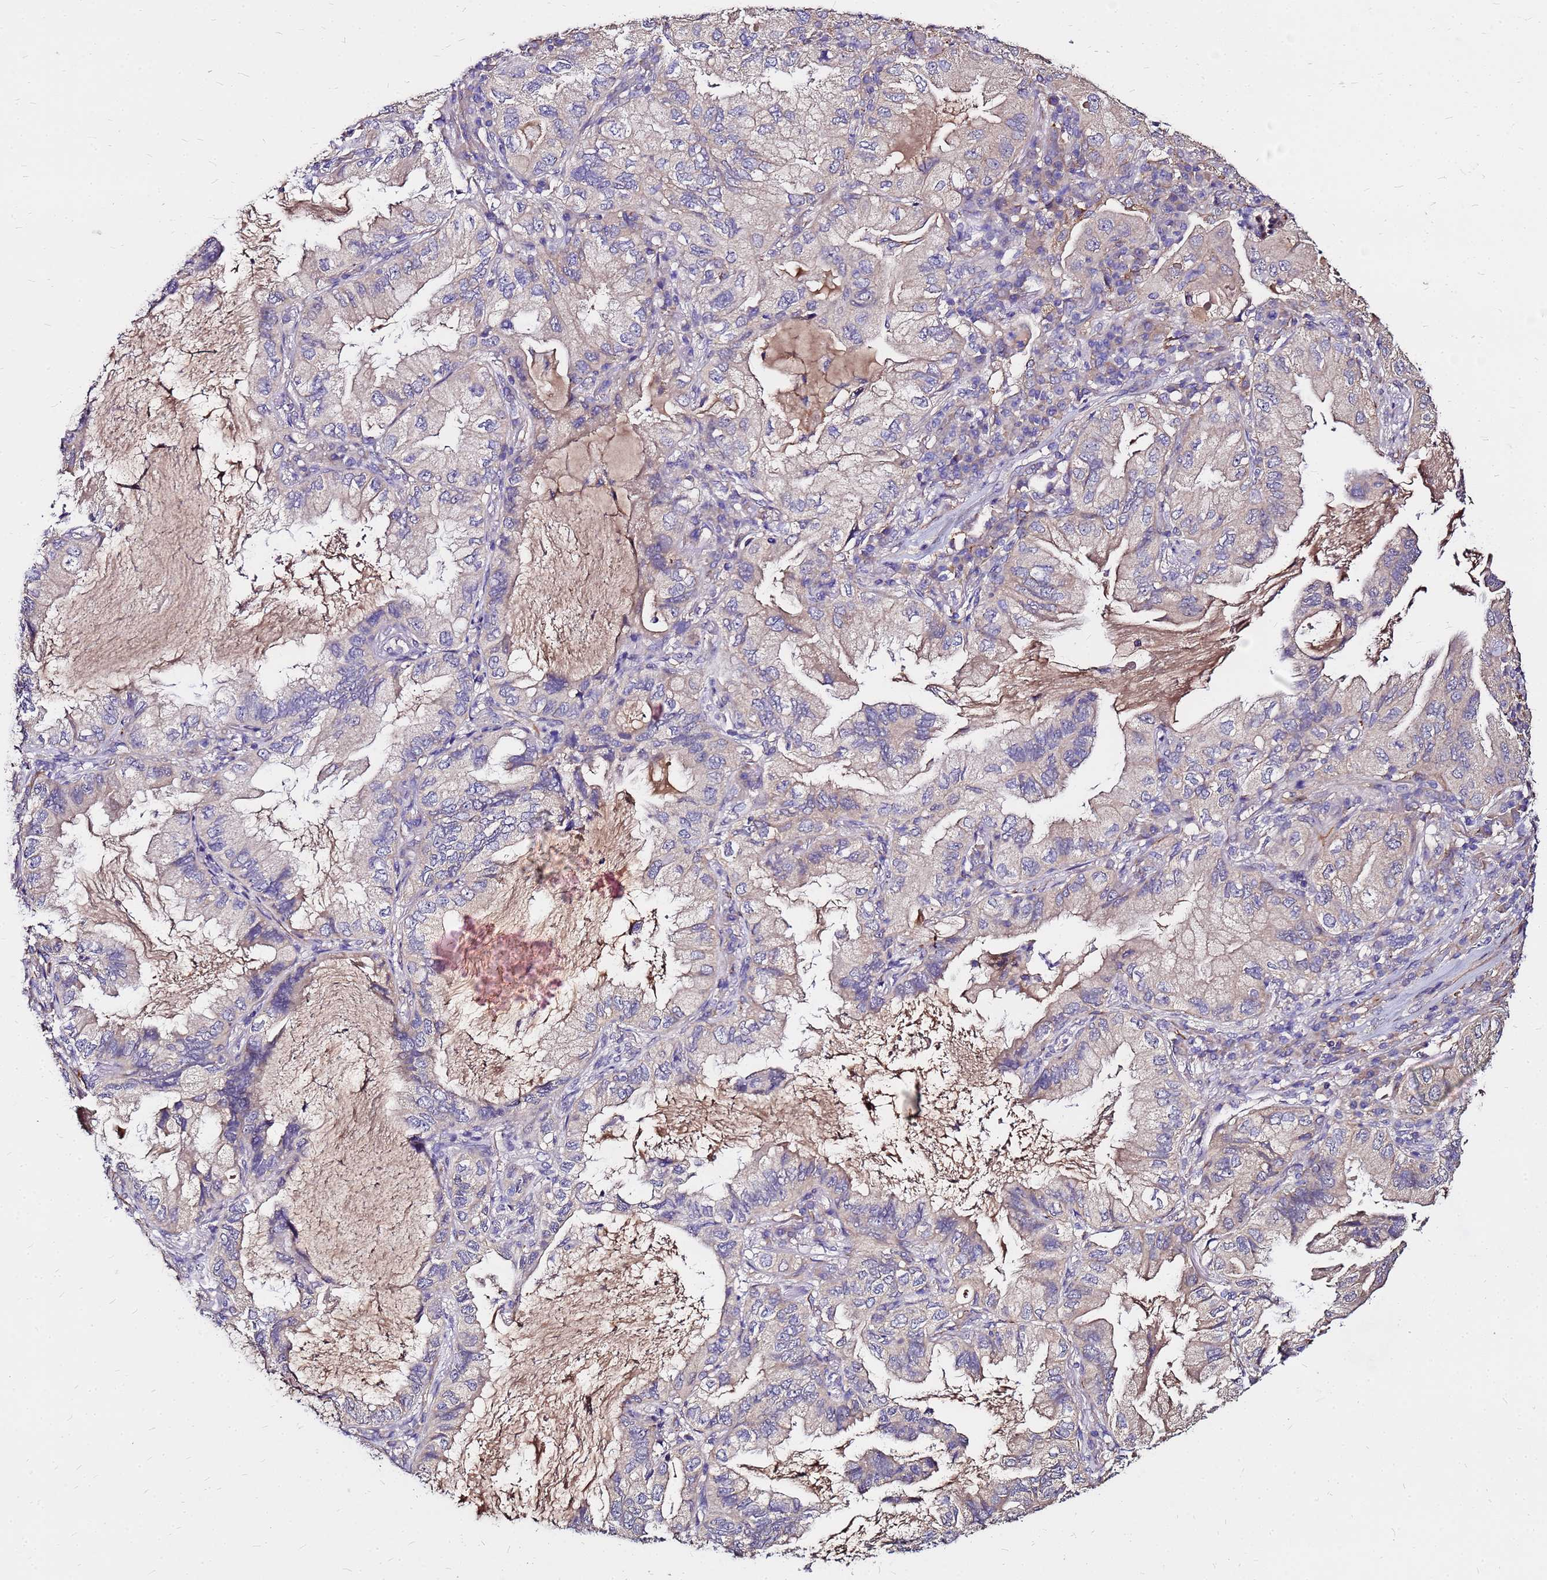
{"staining": {"intensity": "negative", "quantity": "none", "location": "none"}, "tissue": "lung cancer", "cell_type": "Tumor cells", "image_type": "cancer", "snomed": [{"axis": "morphology", "description": "Adenocarcinoma, NOS"}, {"axis": "topography", "description": "Lung"}], "caption": "An IHC histopathology image of adenocarcinoma (lung) is shown. There is no staining in tumor cells of adenocarcinoma (lung). (DAB (3,3'-diaminobenzidine) IHC with hematoxylin counter stain).", "gene": "ARHGEF5", "patient": {"sex": "female", "age": 69}}